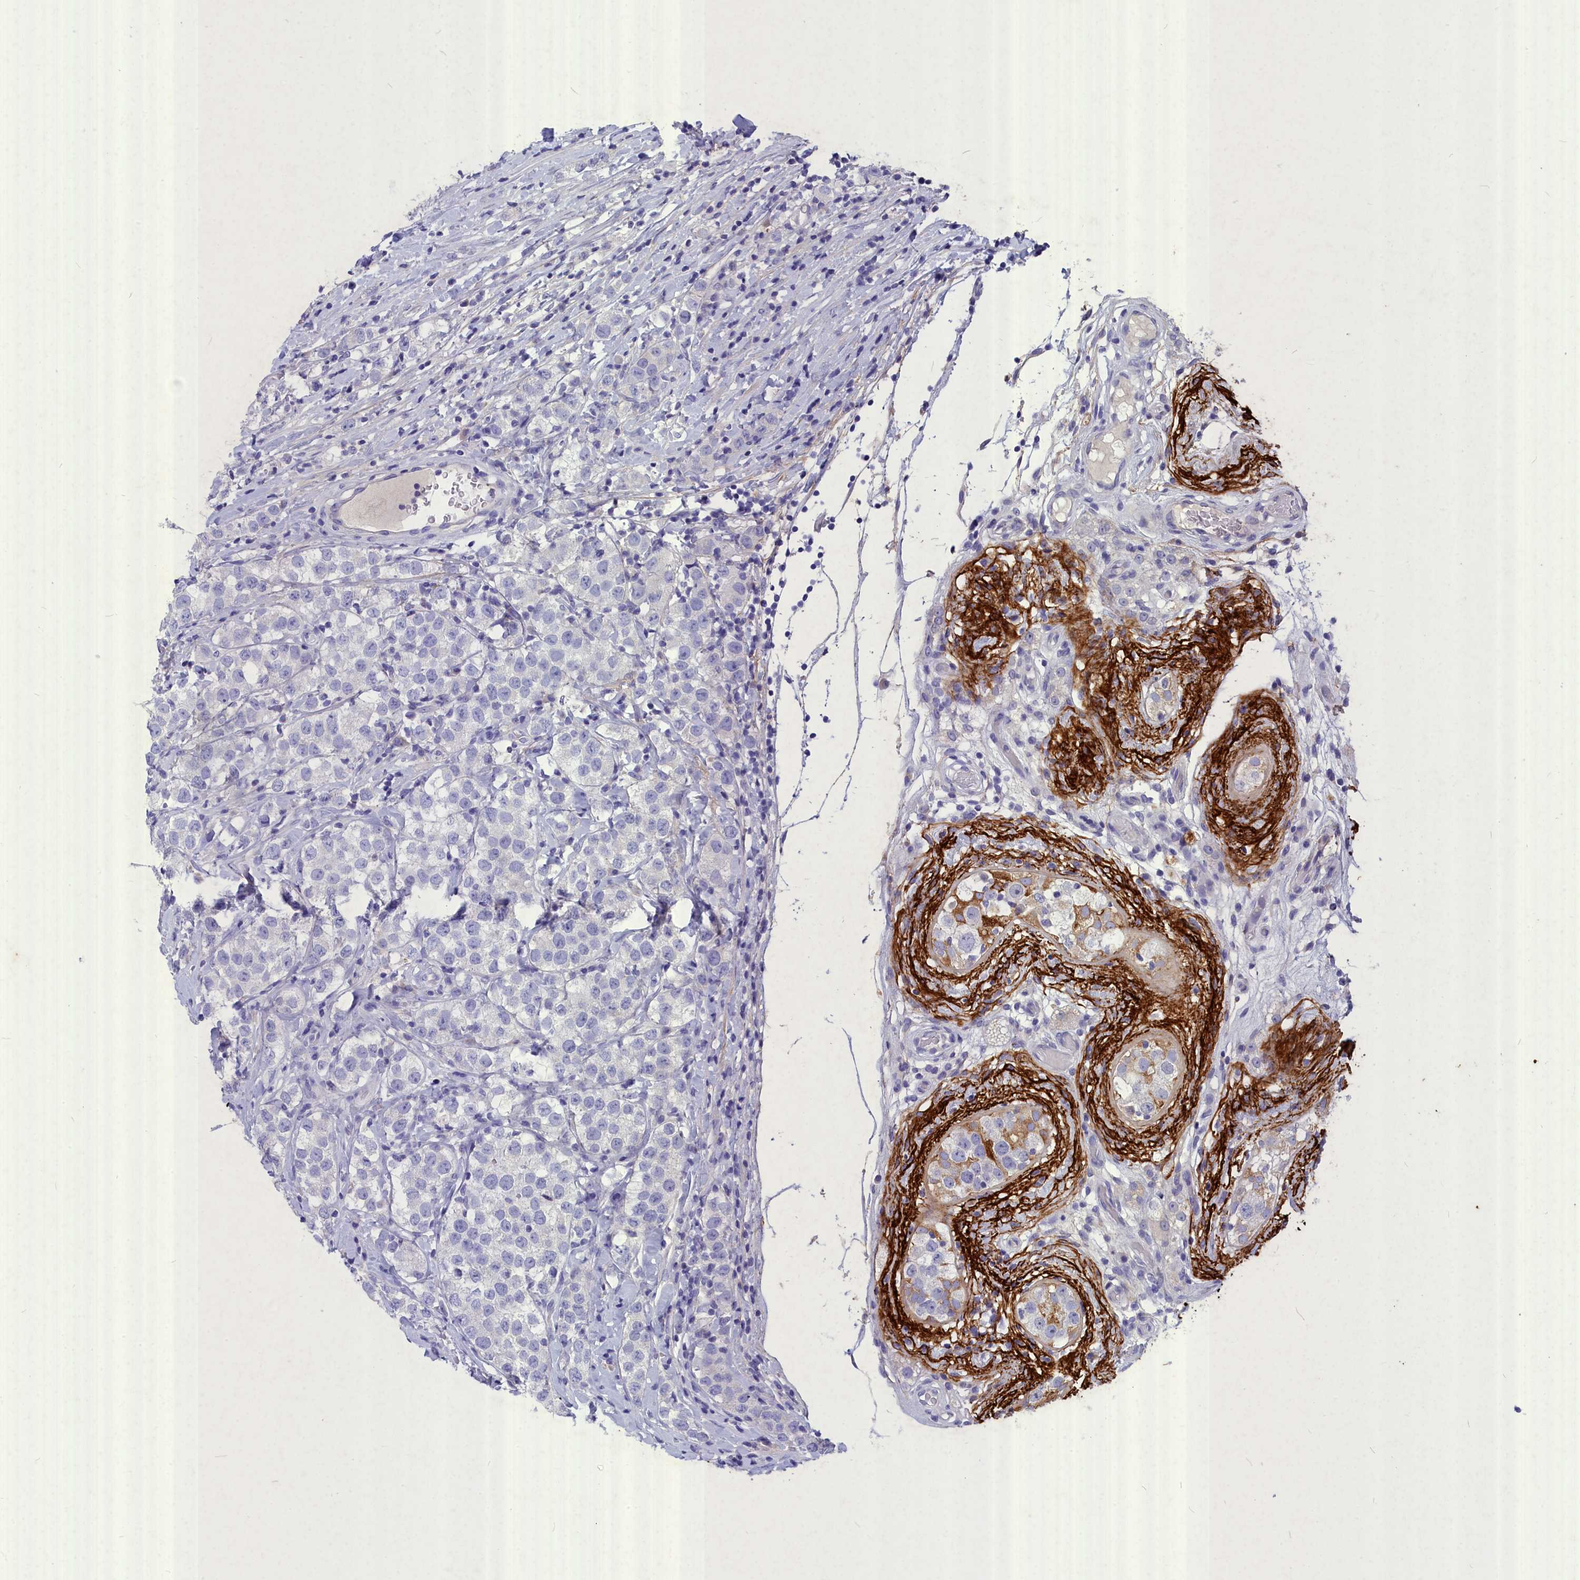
{"staining": {"intensity": "negative", "quantity": "none", "location": "none"}, "tissue": "testis cancer", "cell_type": "Tumor cells", "image_type": "cancer", "snomed": [{"axis": "morphology", "description": "Seminoma, NOS"}, {"axis": "topography", "description": "Testis"}], "caption": "There is no significant staining in tumor cells of testis seminoma.", "gene": "DEFB119", "patient": {"sex": "male", "age": 34}}